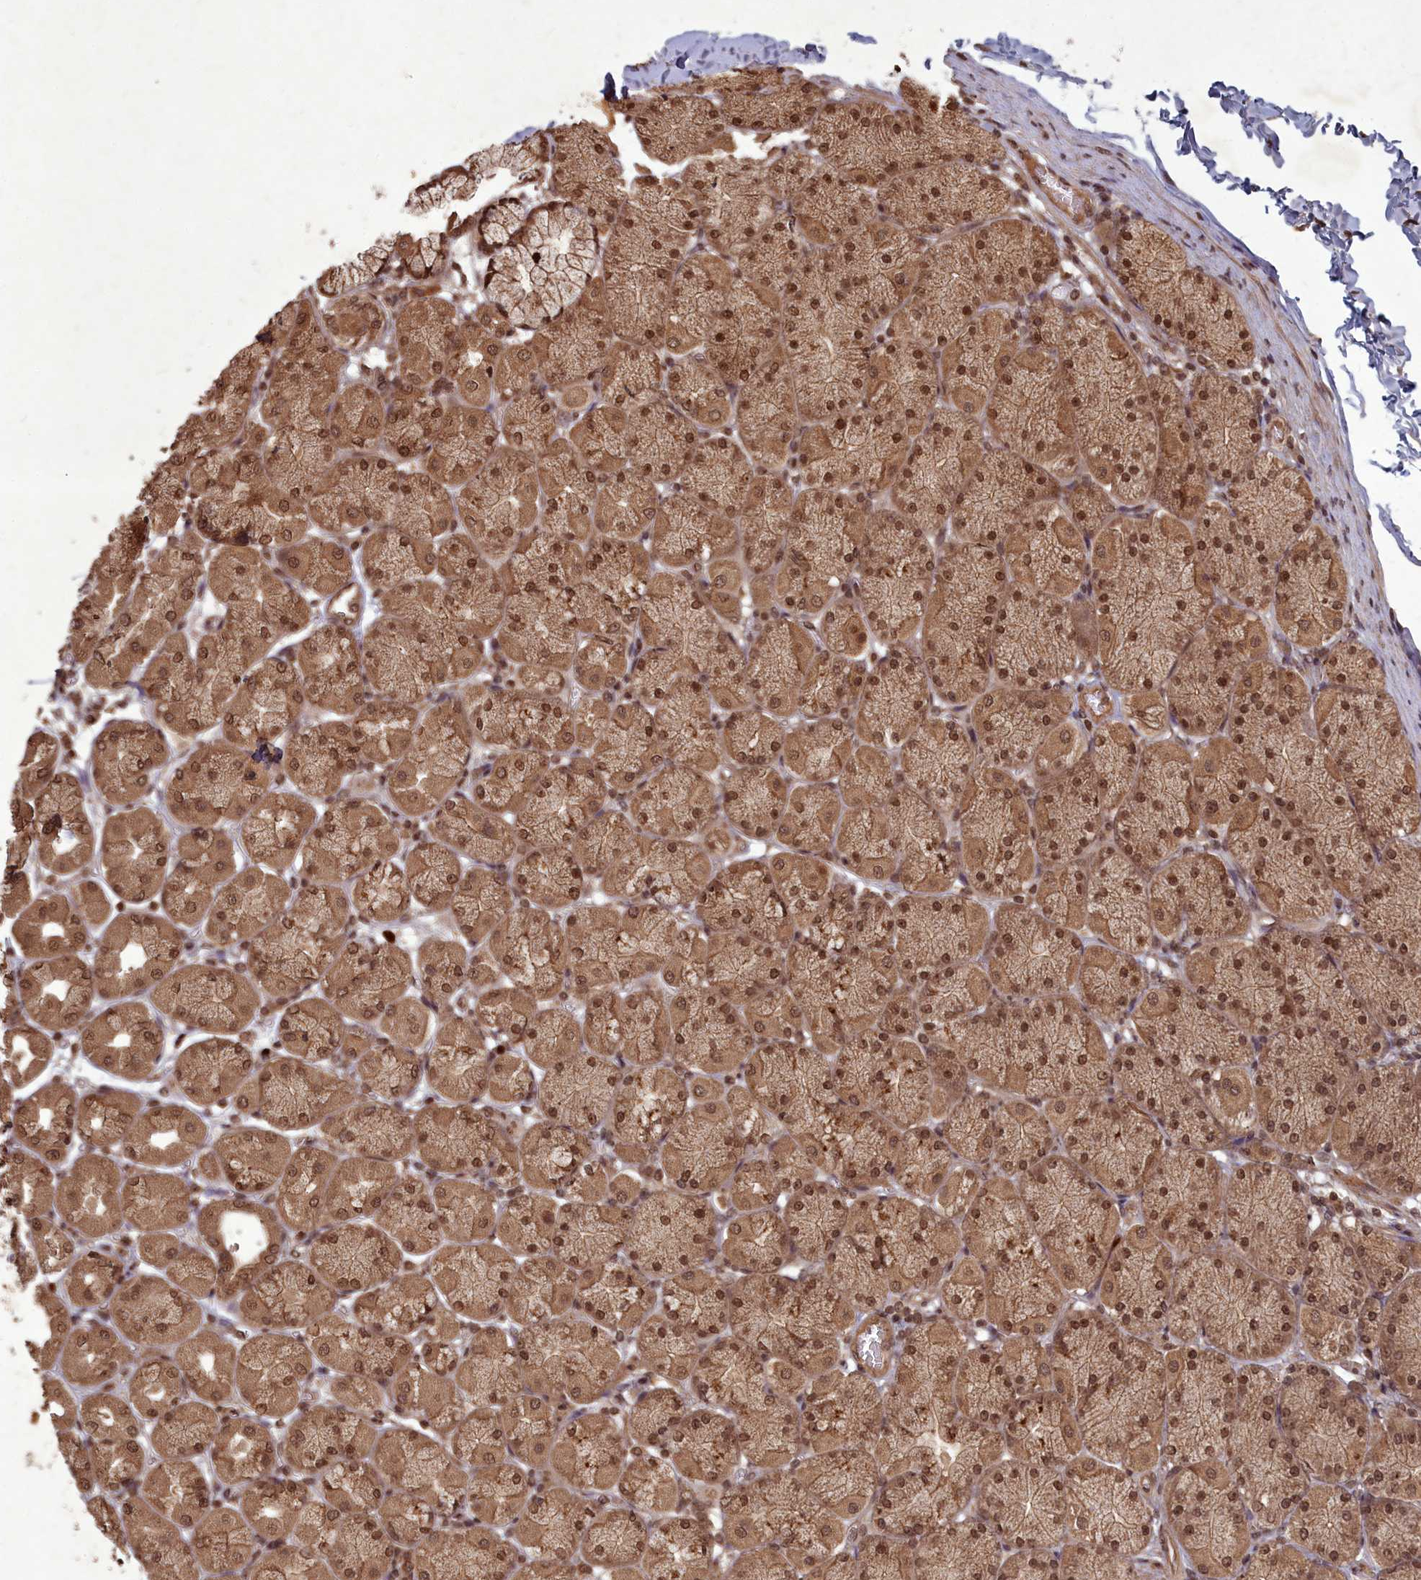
{"staining": {"intensity": "strong", "quantity": ">75%", "location": "cytoplasmic/membranous,nuclear"}, "tissue": "stomach", "cell_type": "Glandular cells", "image_type": "normal", "snomed": [{"axis": "morphology", "description": "Normal tissue, NOS"}, {"axis": "topography", "description": "Stomach, upper"}], "caption": "A micrograph showing strong cytoplasmic/membranous,nuclear positivity in about >75% of glandular cells in unremarkable stomach, as visualized by brown immunohistochemical staining.", "gene": "SRMS", "patient": {"sex": "female", "age": 56}}